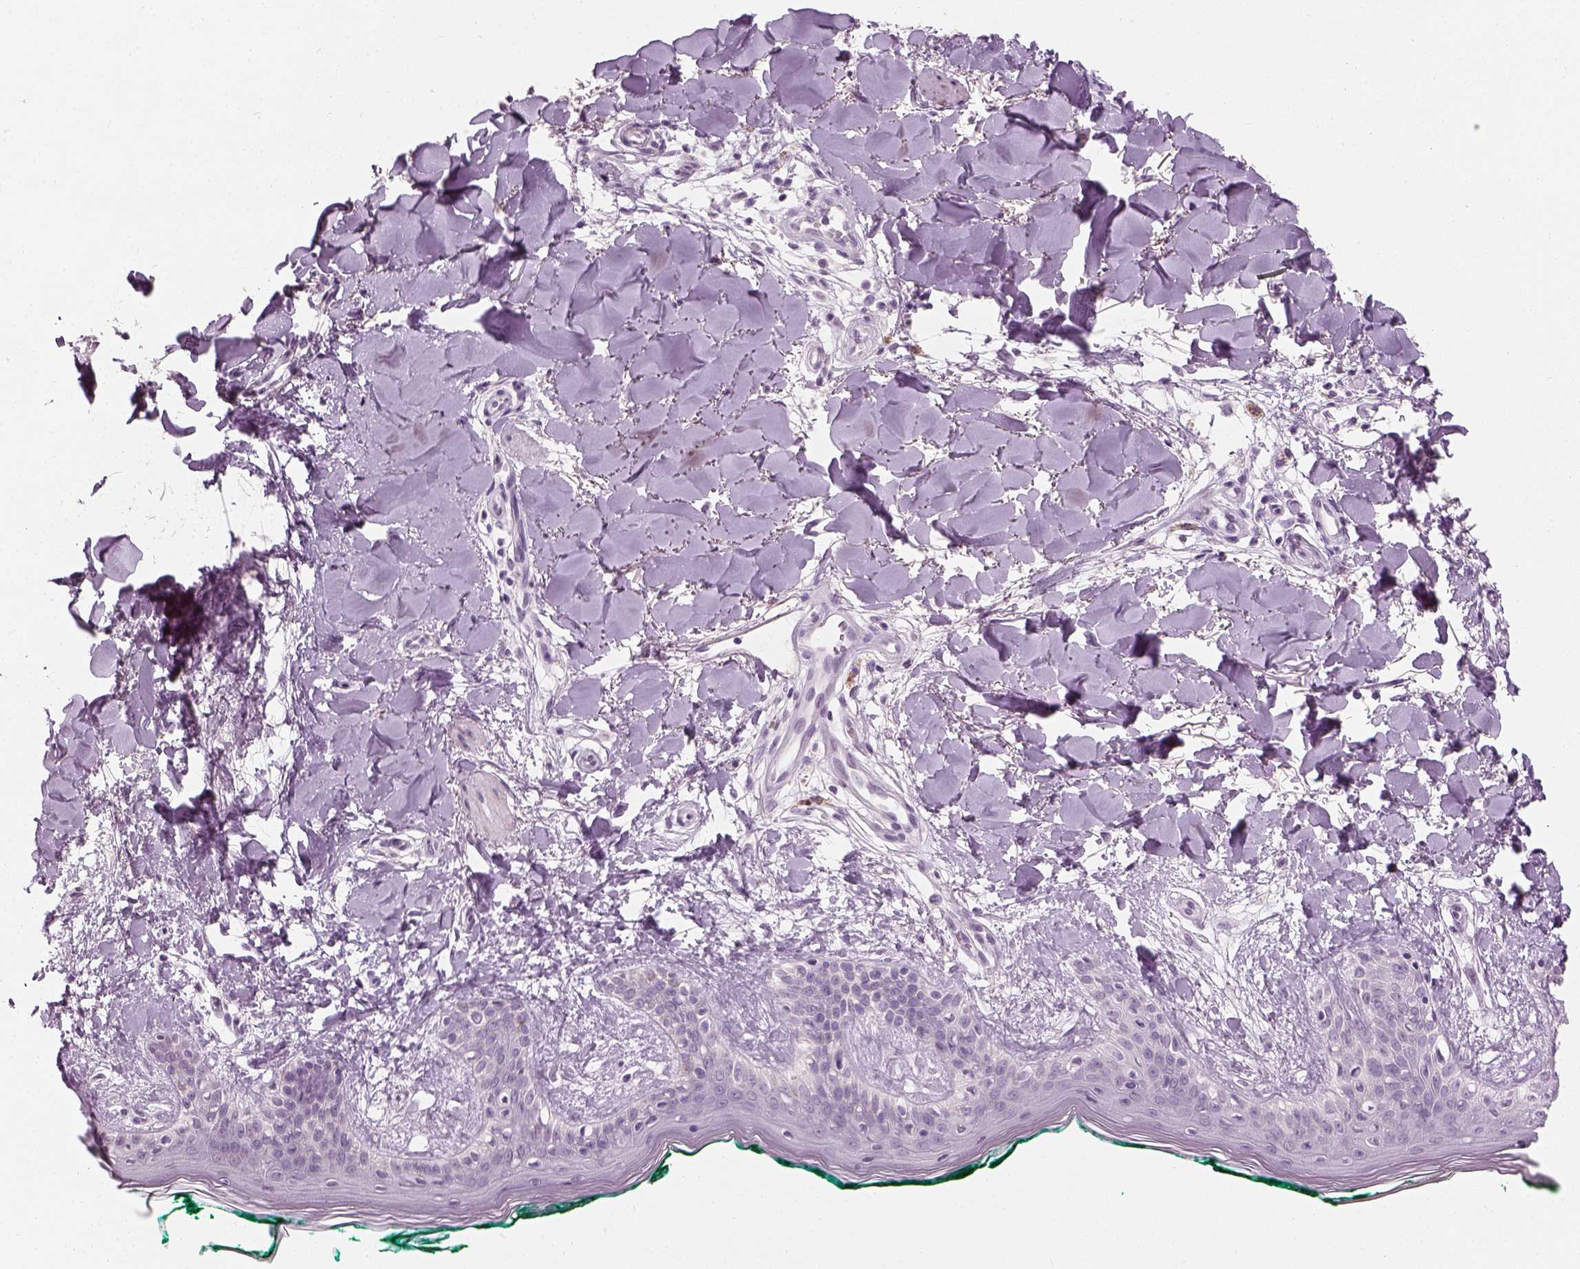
{"staining": {"intensity": "negative", "quantity": "none", "location": "none"}, "tissue": "skin", "cell_type": "Fibroblasts", "image_type": "normal", "snomed": [{"axis": "morphology", "description": "Normal tissue, NOS"}, {"axis": "topography", "description": "Skin"}], "caption": "DAB immunohistochemical staining of normal human skin exhibits no significant positivity in fibroblasts. (DAB (3,3'-diaminobenzidine) IHC visualized using brightfield microscopy, high magnification).", "gene": "TH", "patient": {"sex": "female", "age": 34}}